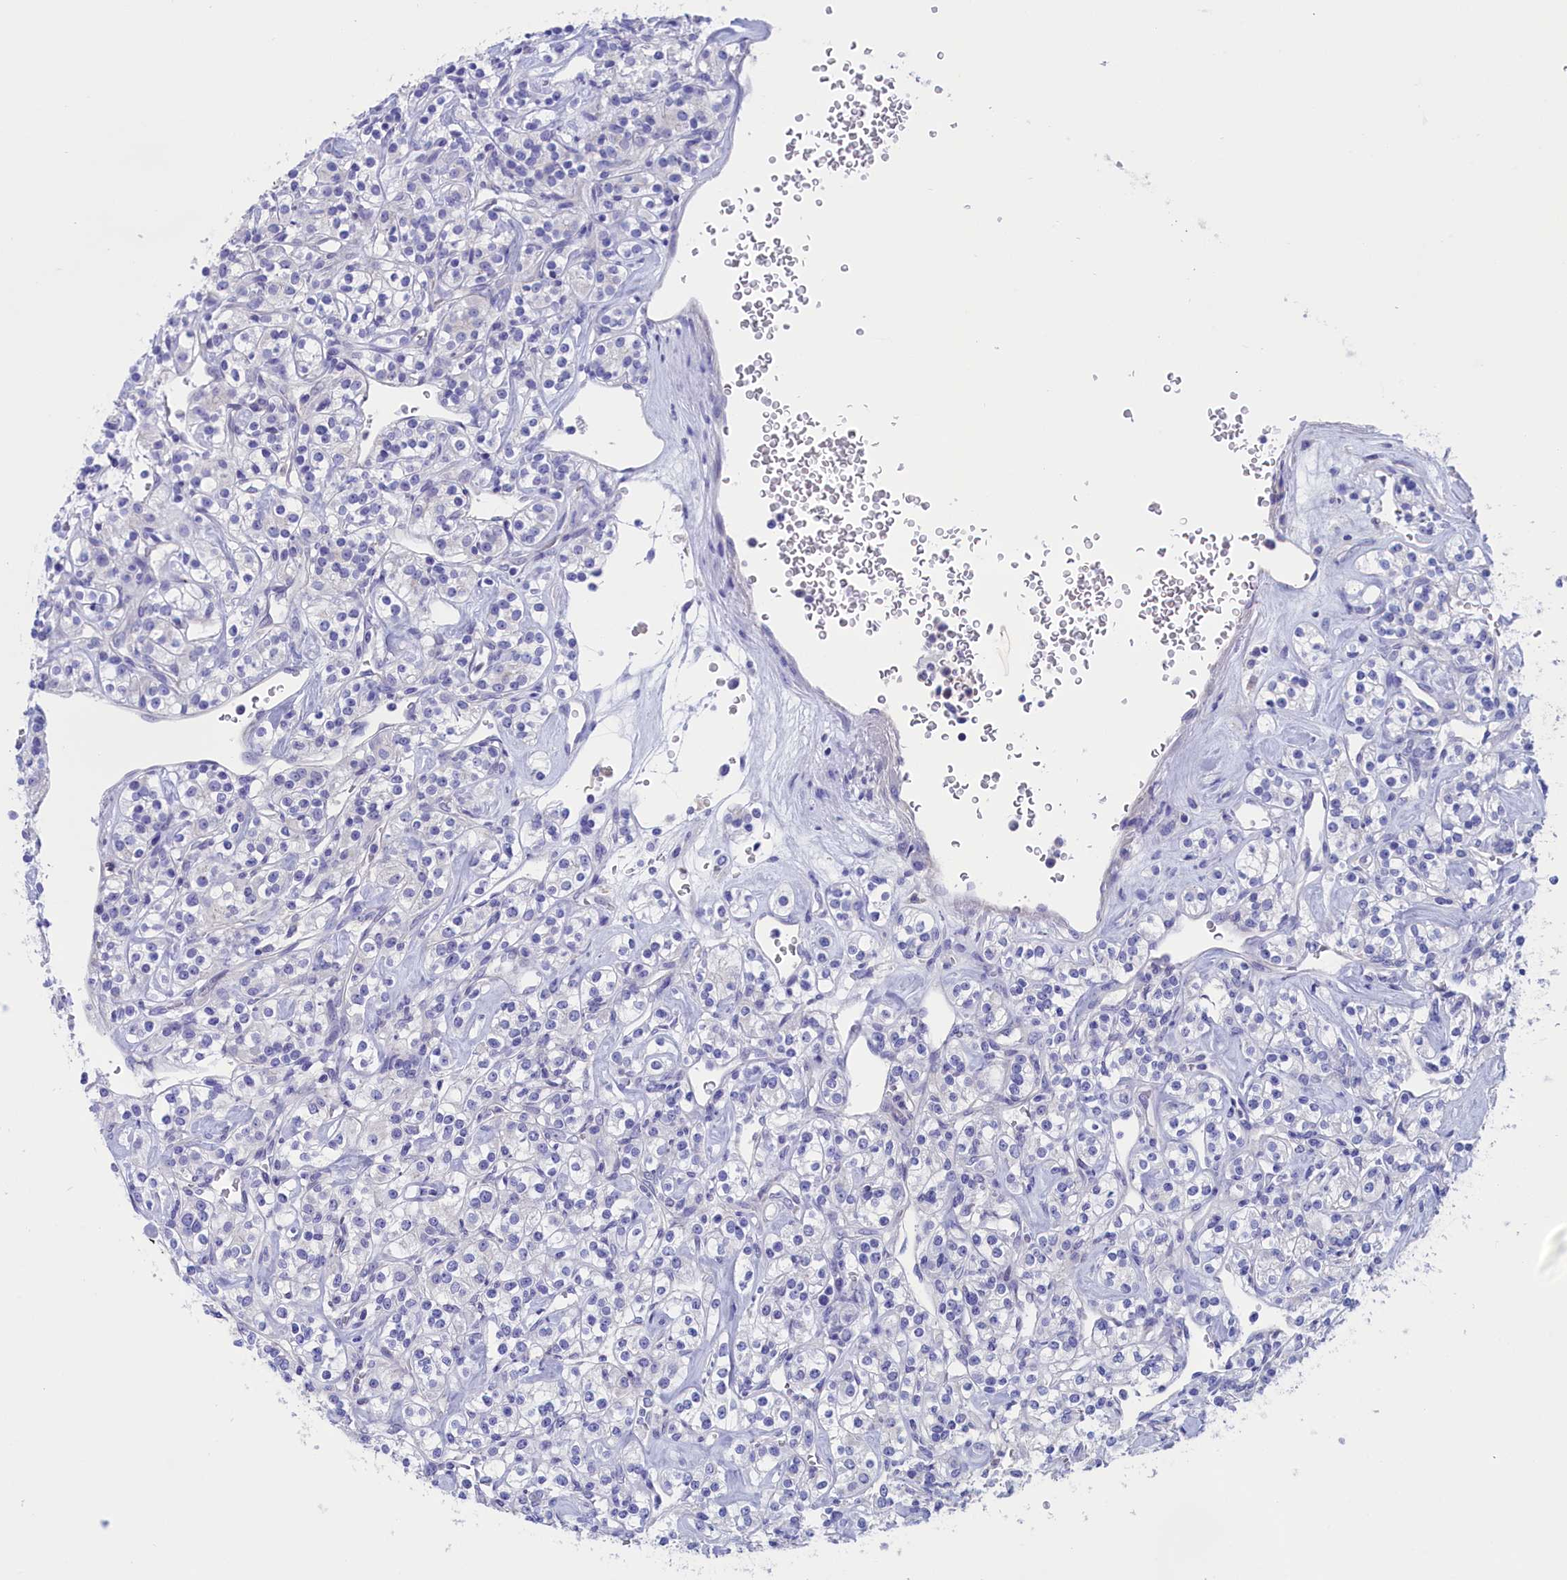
{"staining": {"intensity": "negative", "quantity": "none", "location": "none"}, "tissue": "renal cancer", "cell_type": "Tumor cells", "image_type": "cancer", "snomed": [{"axis": "morphology", "description": "Adenocarcinoma, NOS"}, {"axis": "topography", "description": "Kidney"}], "caption": "Image shows no significant protein staining in tumor cells of renal cancer. Nuclei are stained in blue.", "gene": "VPS35L", "patient": {"sex": "male", "age": 77}}